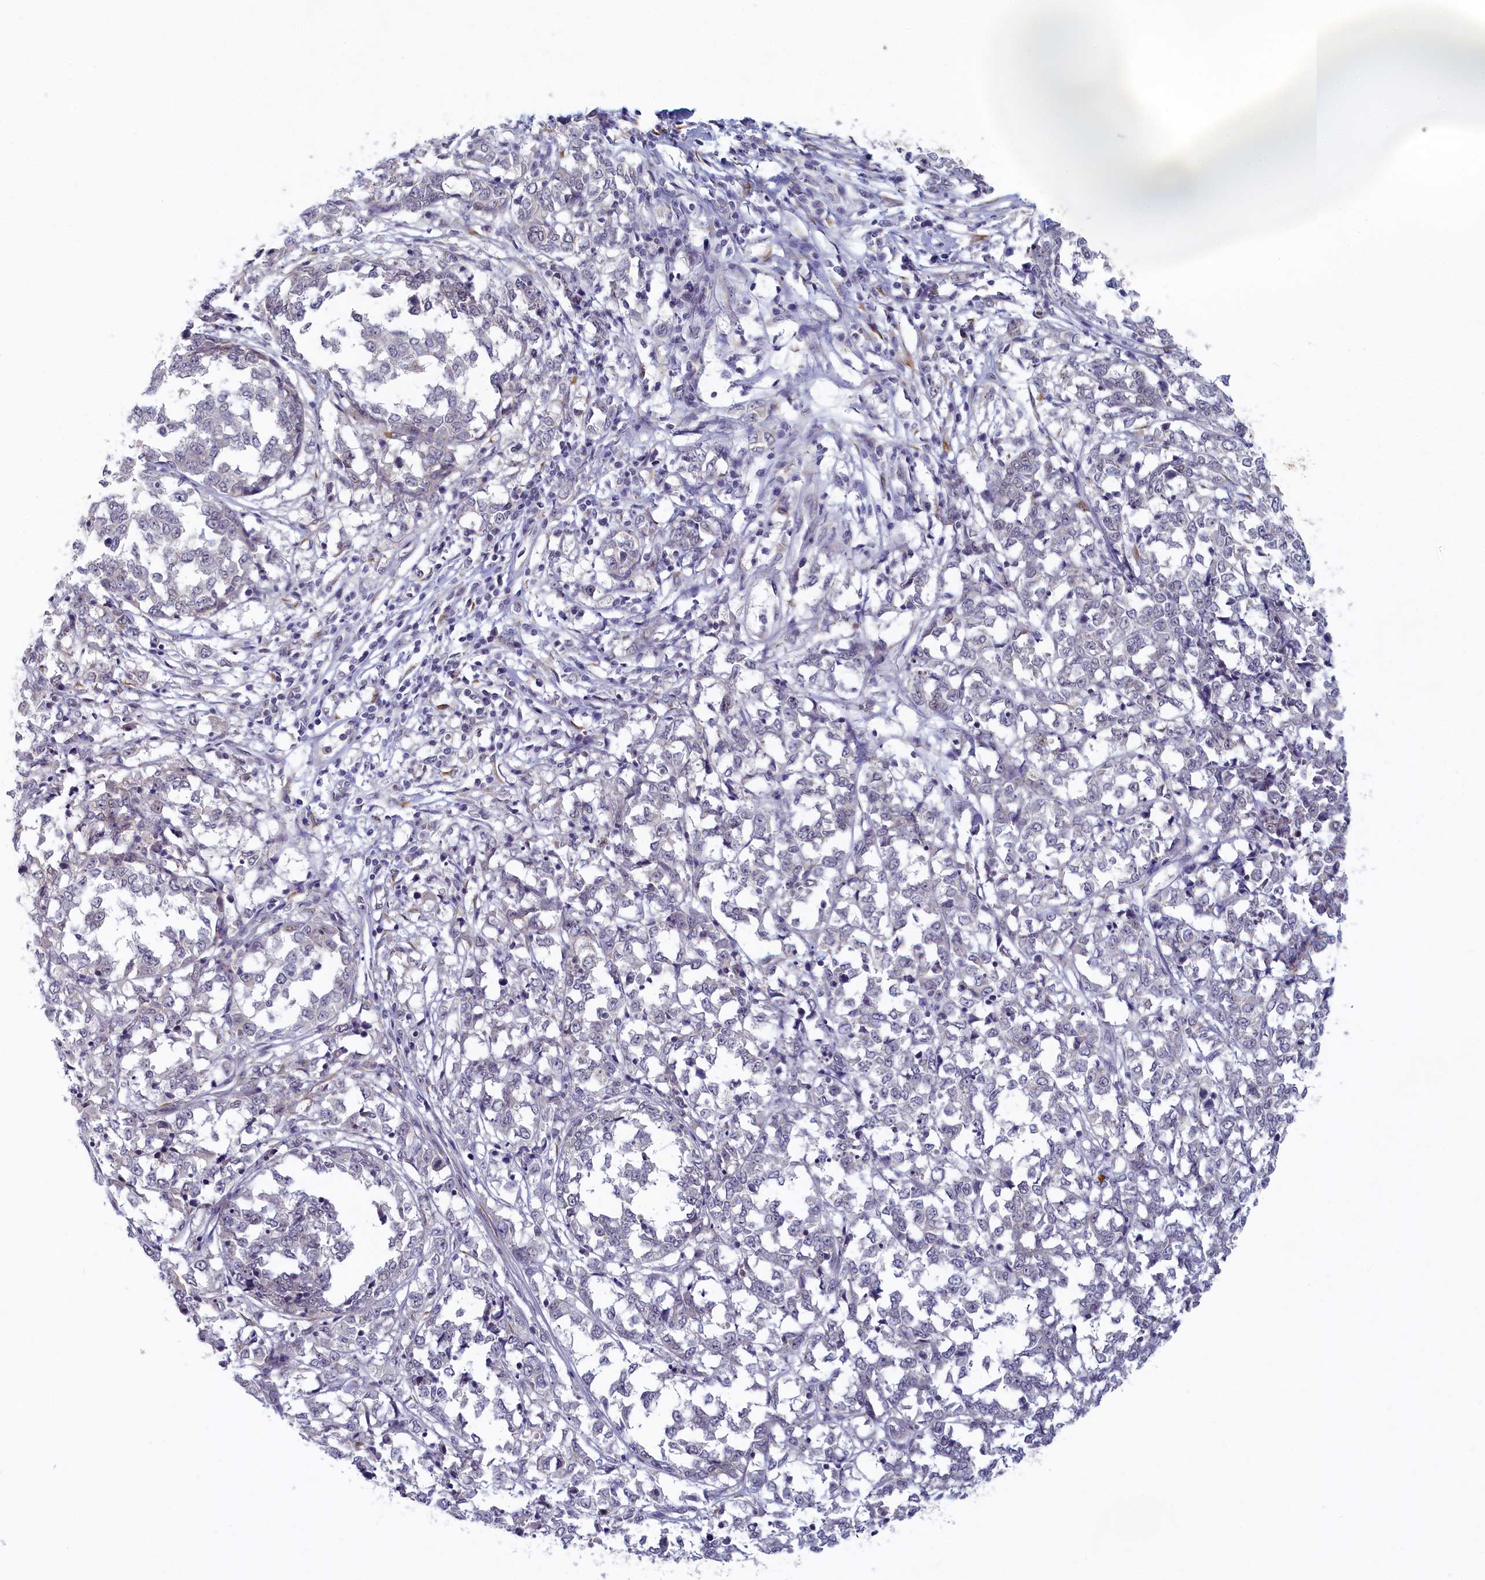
{"staining": {"intensity": "negative", "quantity": "none", "location": "none"}, "tissue": "melanoma", "cell_type": "Tumor cells", "image_type": "cancer", "snomed": [{"axis": "morphology", "description": "Malignant melanoma, NOS"}, {"axis": "topography", "description": "Skin"}], "caption": "IHC histopathology image of neoplastic tissue: malignant melanoma stained with DAB exhibits no significant protein expression in tumor cells.", "gene": "DNAJC17", "patient": {"sex": "female", "age": 72}}